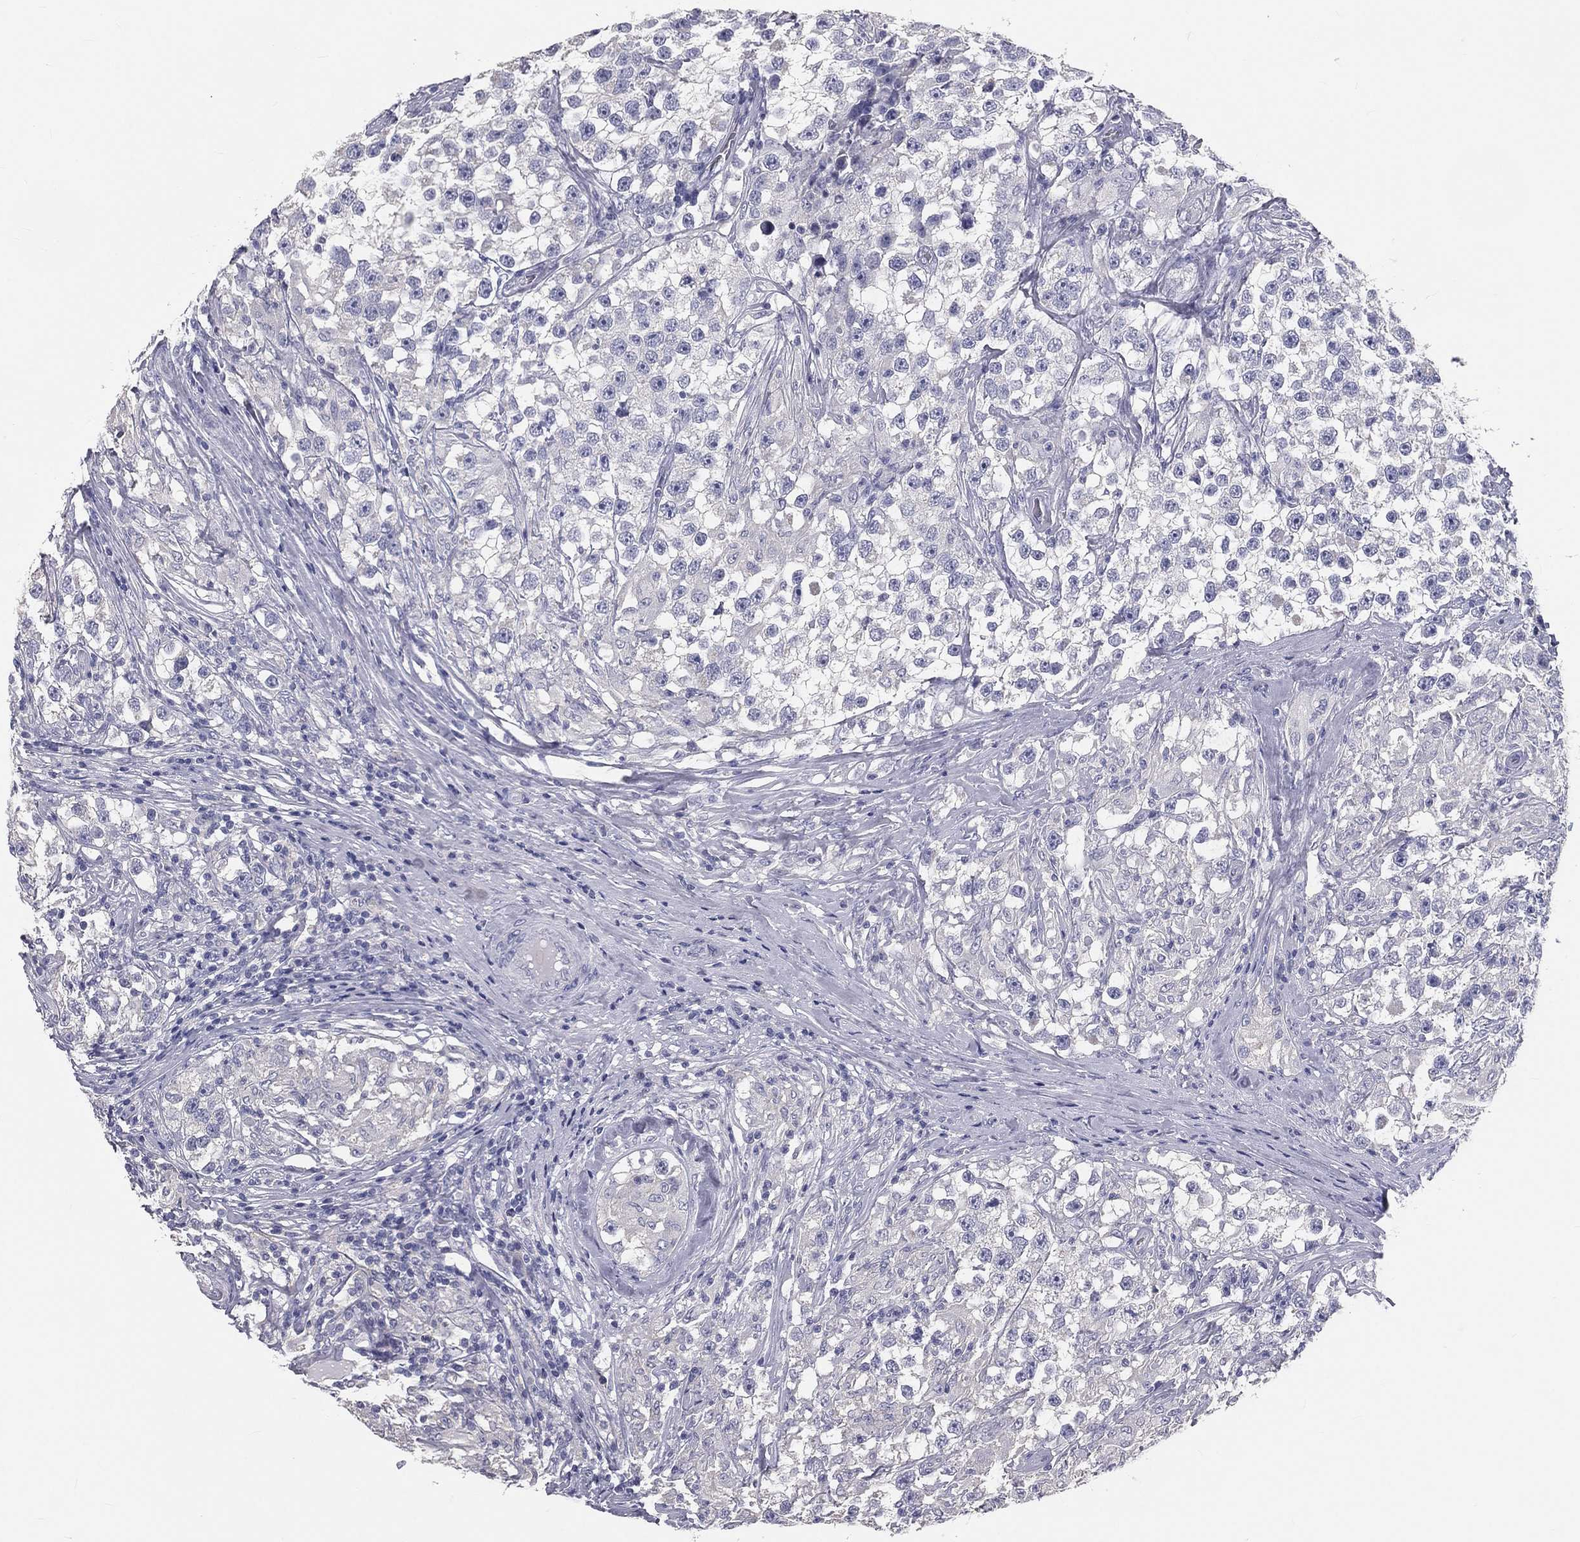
{"staining": {"intensity": "negative", "quantity": "none", "location": "none"}, "tissue": "testis cancer", "cell_type": "Tumor cells", "image_type": "cancer", "snomed": [{"axis": "morphology", "description": "Seminoma, NOS"}, {"axis": "topography", "description": "Testis"}], "caption": "Immunohistochemical staining of human testis seminoma reveals no significant positivity in tumor cells.", "gene": "MUC13", "patient": {"sex": "male", "age": 46}}